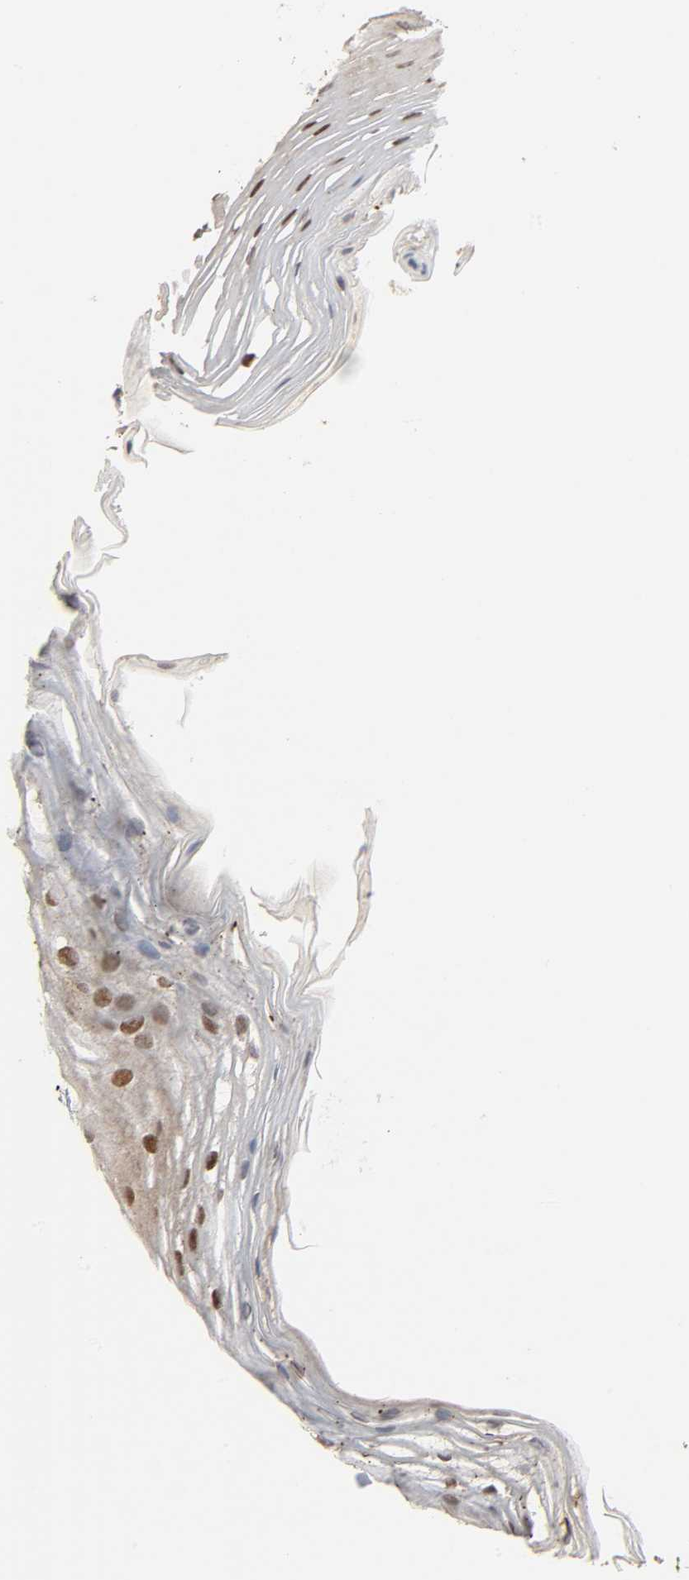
{"staining": {"intensity": "moderate", "quantity": "25%-75%", "location": "cytoplasmic/membranous,nuclear"}, "tissue": "oral mucosa", "cell_type": "Squamous epithelial cells", "image_type": "normal", "snomed": [{"axis": "morphology", "description": "Normal tissue, NOS"}, {"axis": "morphology", "description": "Squamous cell carcinoma, NOS"}, {"axis": "topography", "description": "Skeletal muscle"}, {"axis": "topography", "description": "Oral tissue"}, {"axis": "topography", "description": "Head-Neck"}], "caption": "An immunohistochemistry (IHC) image of normal tissue is shown. Protein staining in brown highlights moderate cytoplasmic/membranous,nuclear positivity in oral mucosa within squamous epithelial cells.", "gene": "NEMF", "patient": {"sex": "male", "age": 71}}